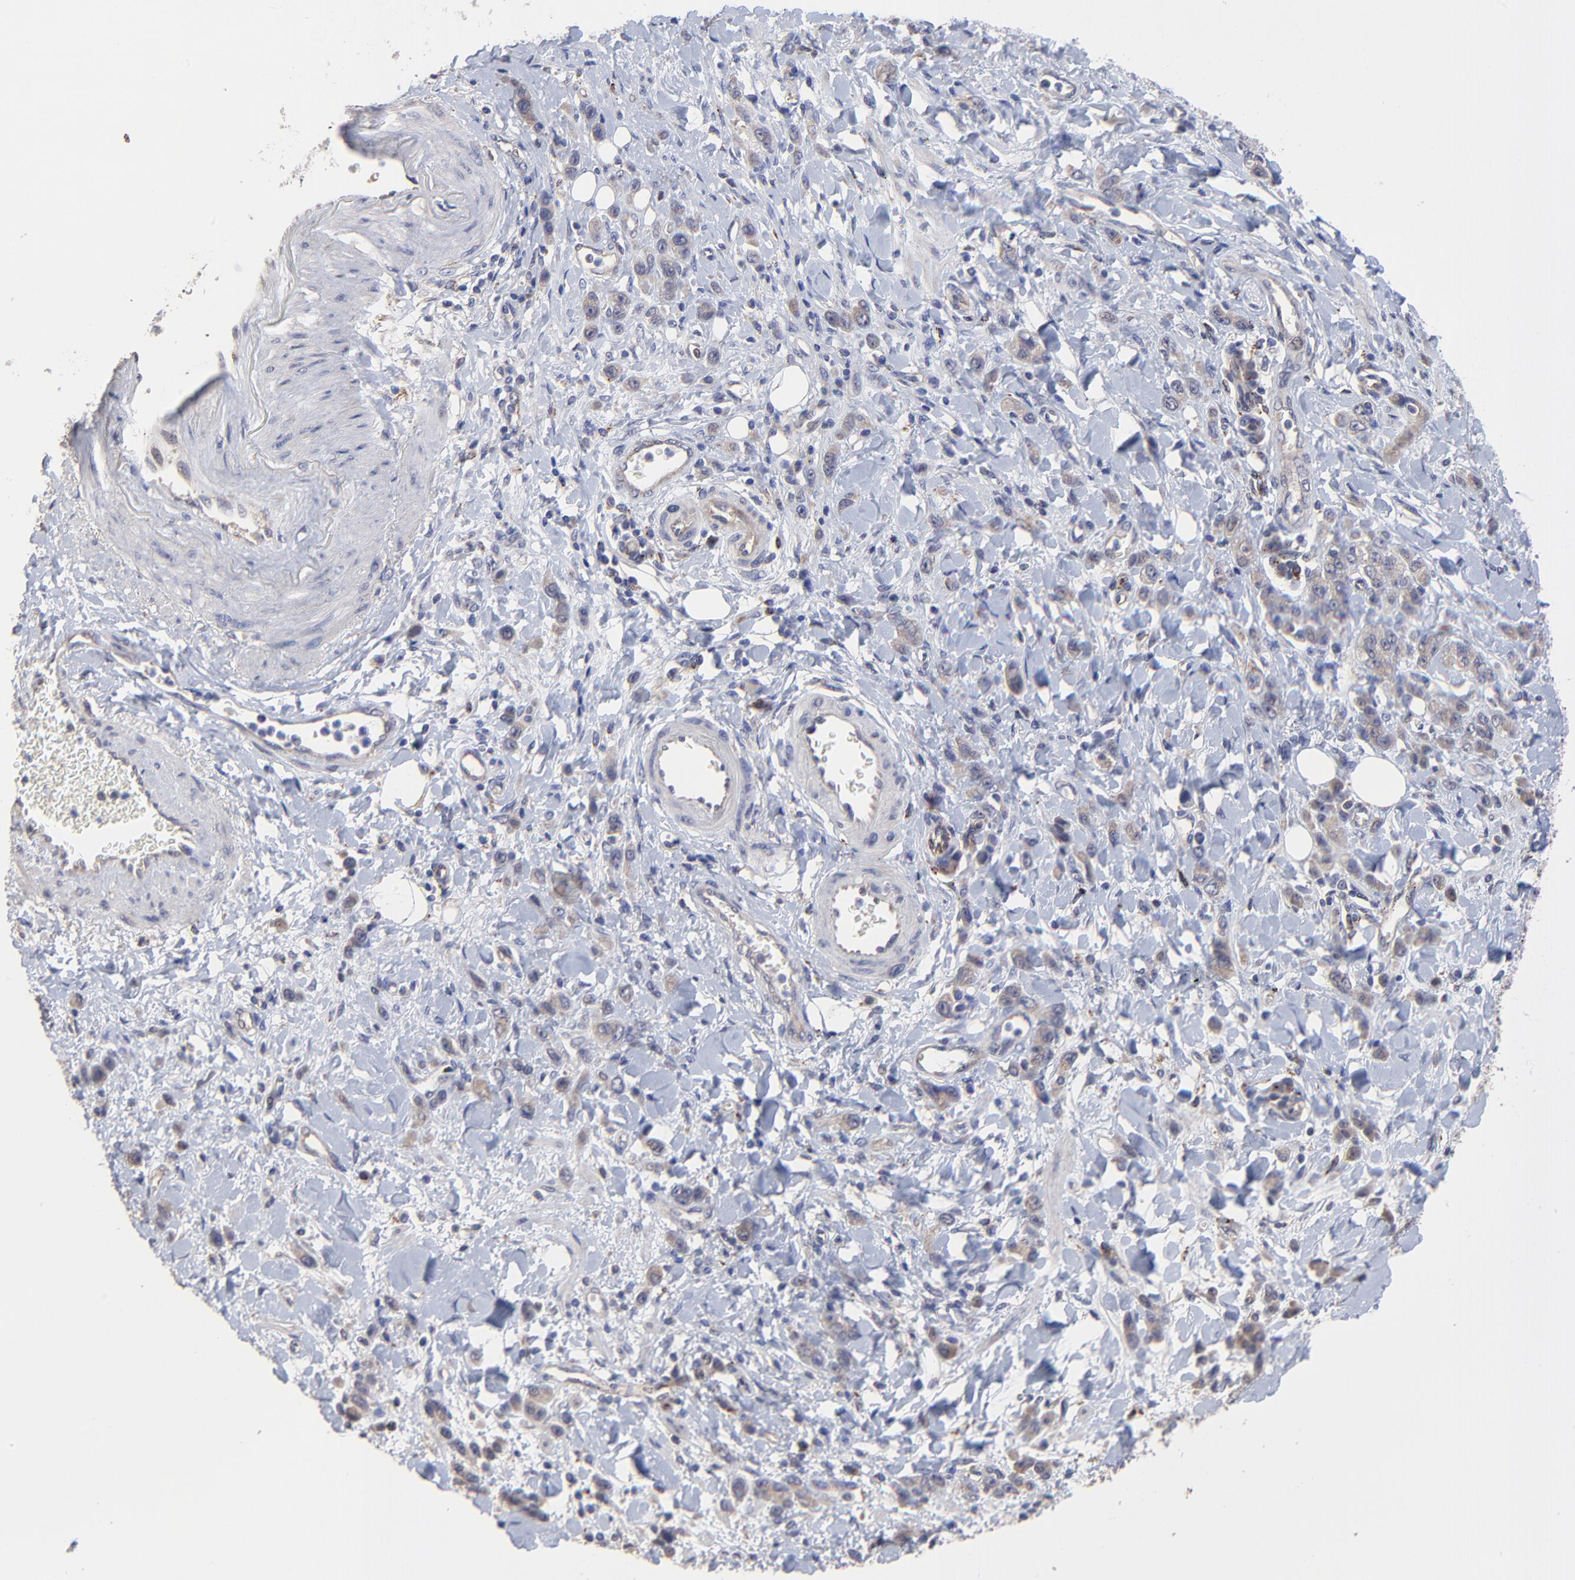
{"staining": {"intensity": "weak", "quantity": "25%-75%", "location": "cytoplasmic/membranous"}, "tissue": "stomach cancer", "cell_type": "Tumor cells", "image_type": "cancer", "snomed": [{"axis": "morphology", "description": "Normal tissue, NOS"}, {"axis": "morphology", "description": "Adenocarcinoma, NOS"}, {"axis": "topography", "description": "Stomach"}], "caption": "Immunohistochemistry (IHC) of human stomach cancer exhibits low levels of weak cytoplasmic/membranous staining in approximately 25%-75% of tumor cells. (IHC, brightfield microscopy, high magnification).", "gene": "PDE4B", "patient": {"sex": "male", "age": 82}}